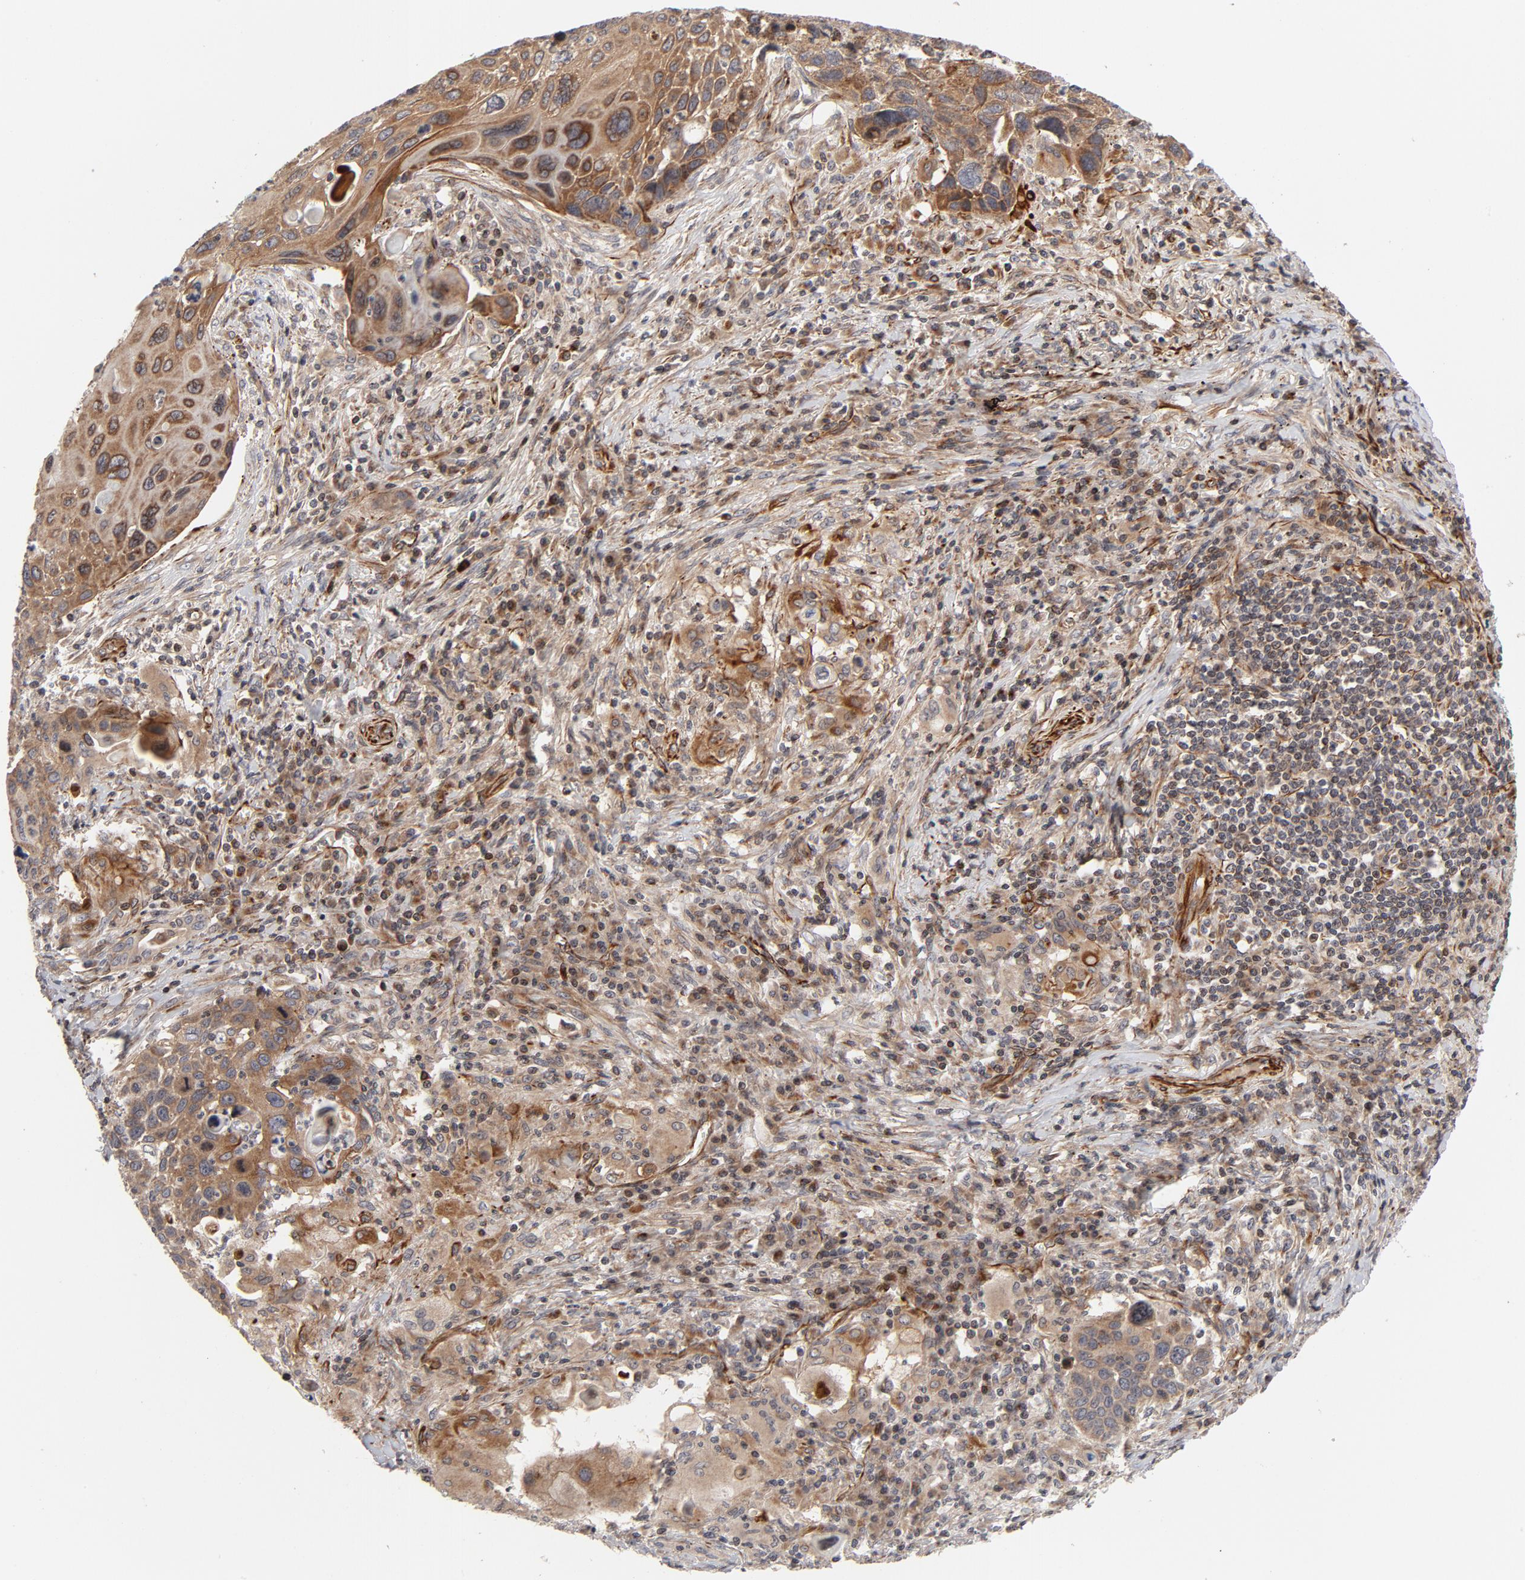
{"staining": {"intensity": "moderate", "quantity": ">75%", "location": "cytoplasmic/membranous"}, "tissue": "lung cancer", "cell_type": "Tumor cells", "image_type": "cancer", "snomed": [{"axis": "morphology", "description": "Squamous cell carcinoma, NOS"}, {"axis": "topography", "description": "Lung"}], "caption": "Immunohistochemical staining of lung squamous cell carcinoma displays medium levels of moderate cytoplasmic/membranous expression in about >75% of tumor cells.", "gene": "DNAAF2", "patient": {"sex": "male", "age": 68}}